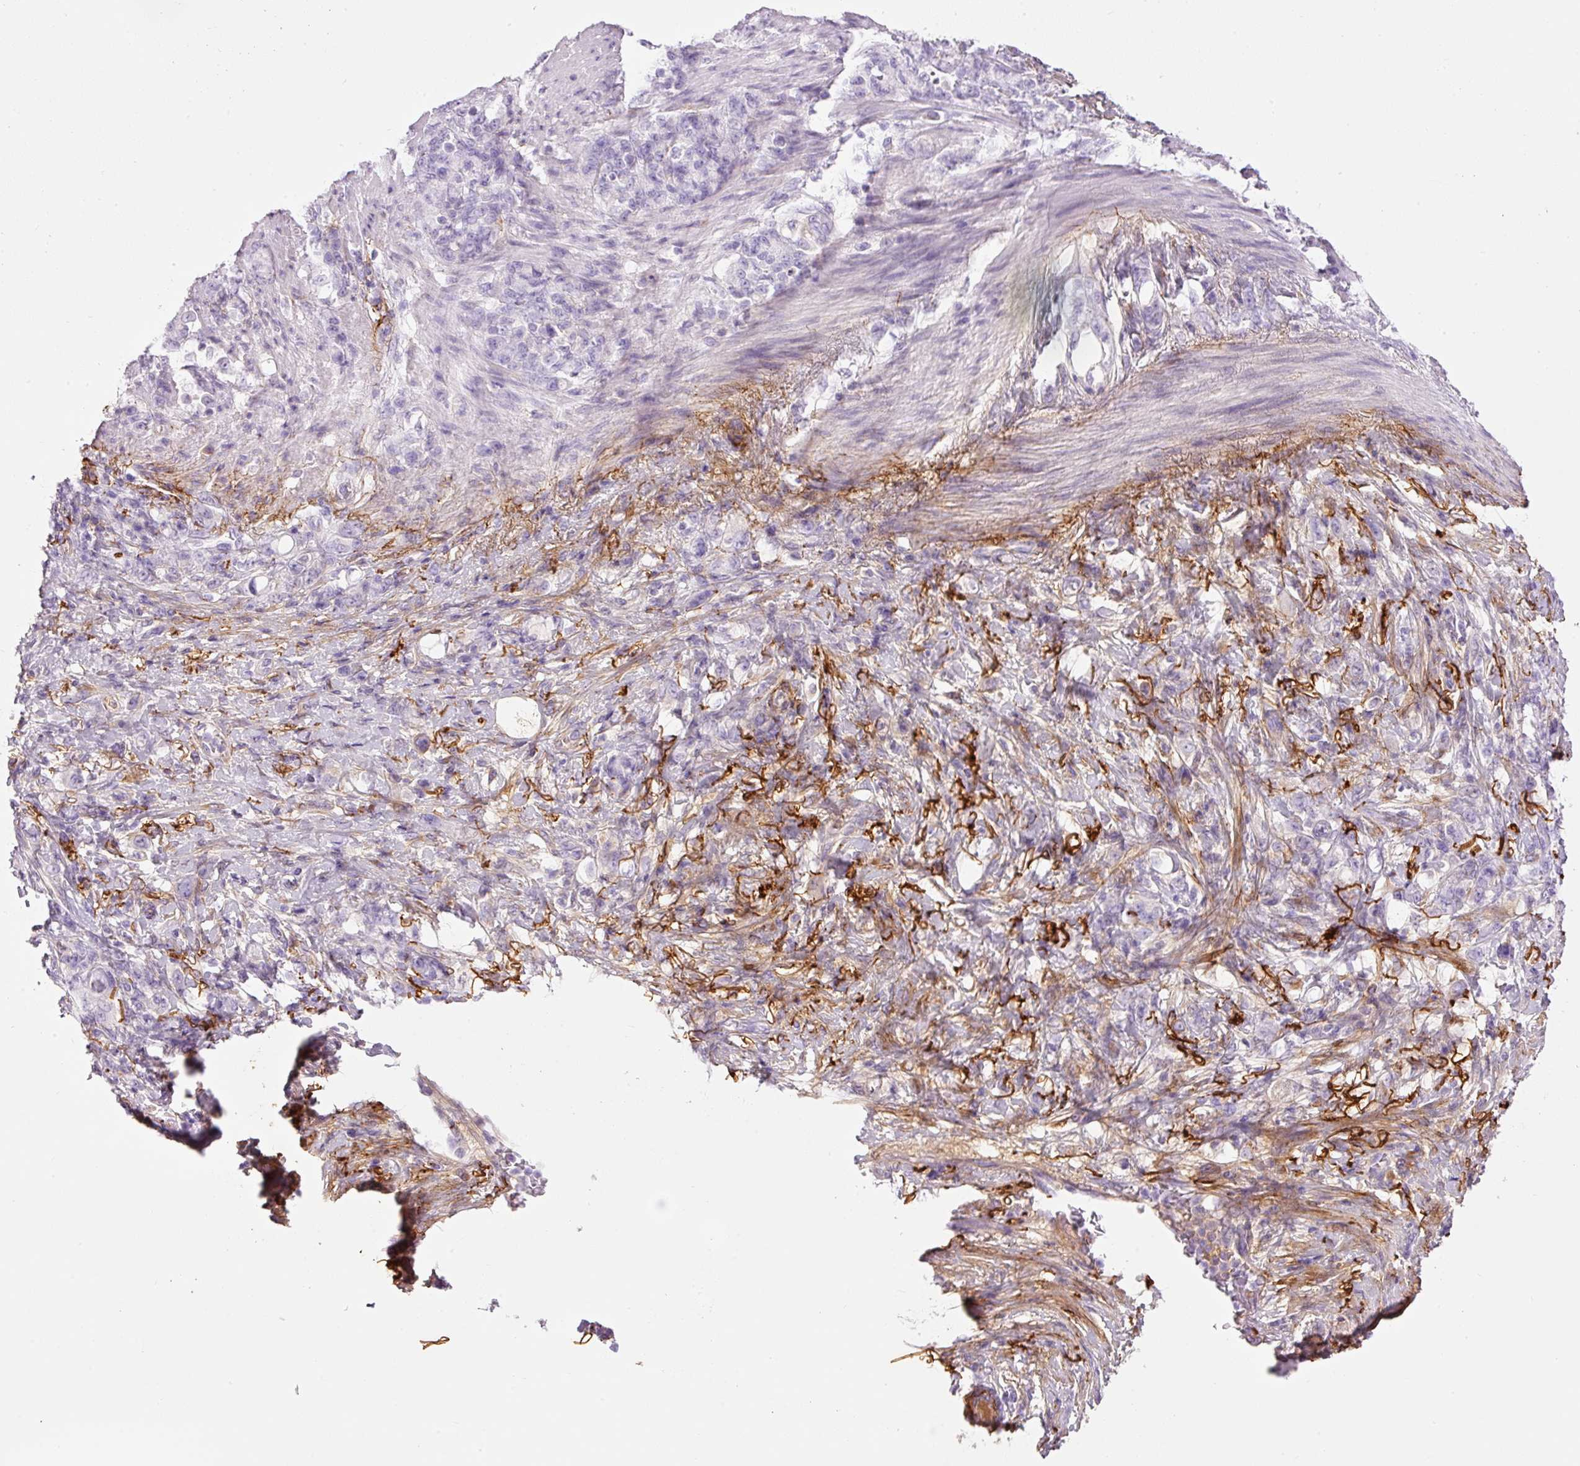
{"staining": {"intensity": "negative", "quantity": "none", "location": "none"}, "tissue": "stomach cancer", "cell_type": "Tumor cells", "image_type": "cancer", "snomed": [{"axis": "morphology", "description": "Adenocarcinoma, NOS"}, {"axis": "topography", "description": "Stomach"}], "caption": "IHC of human stomach adenocarcinoma demonstrates no positivity in tumor cells.", "gene": "MFAP4", "patient": {"sex": "female", "age": 79}}